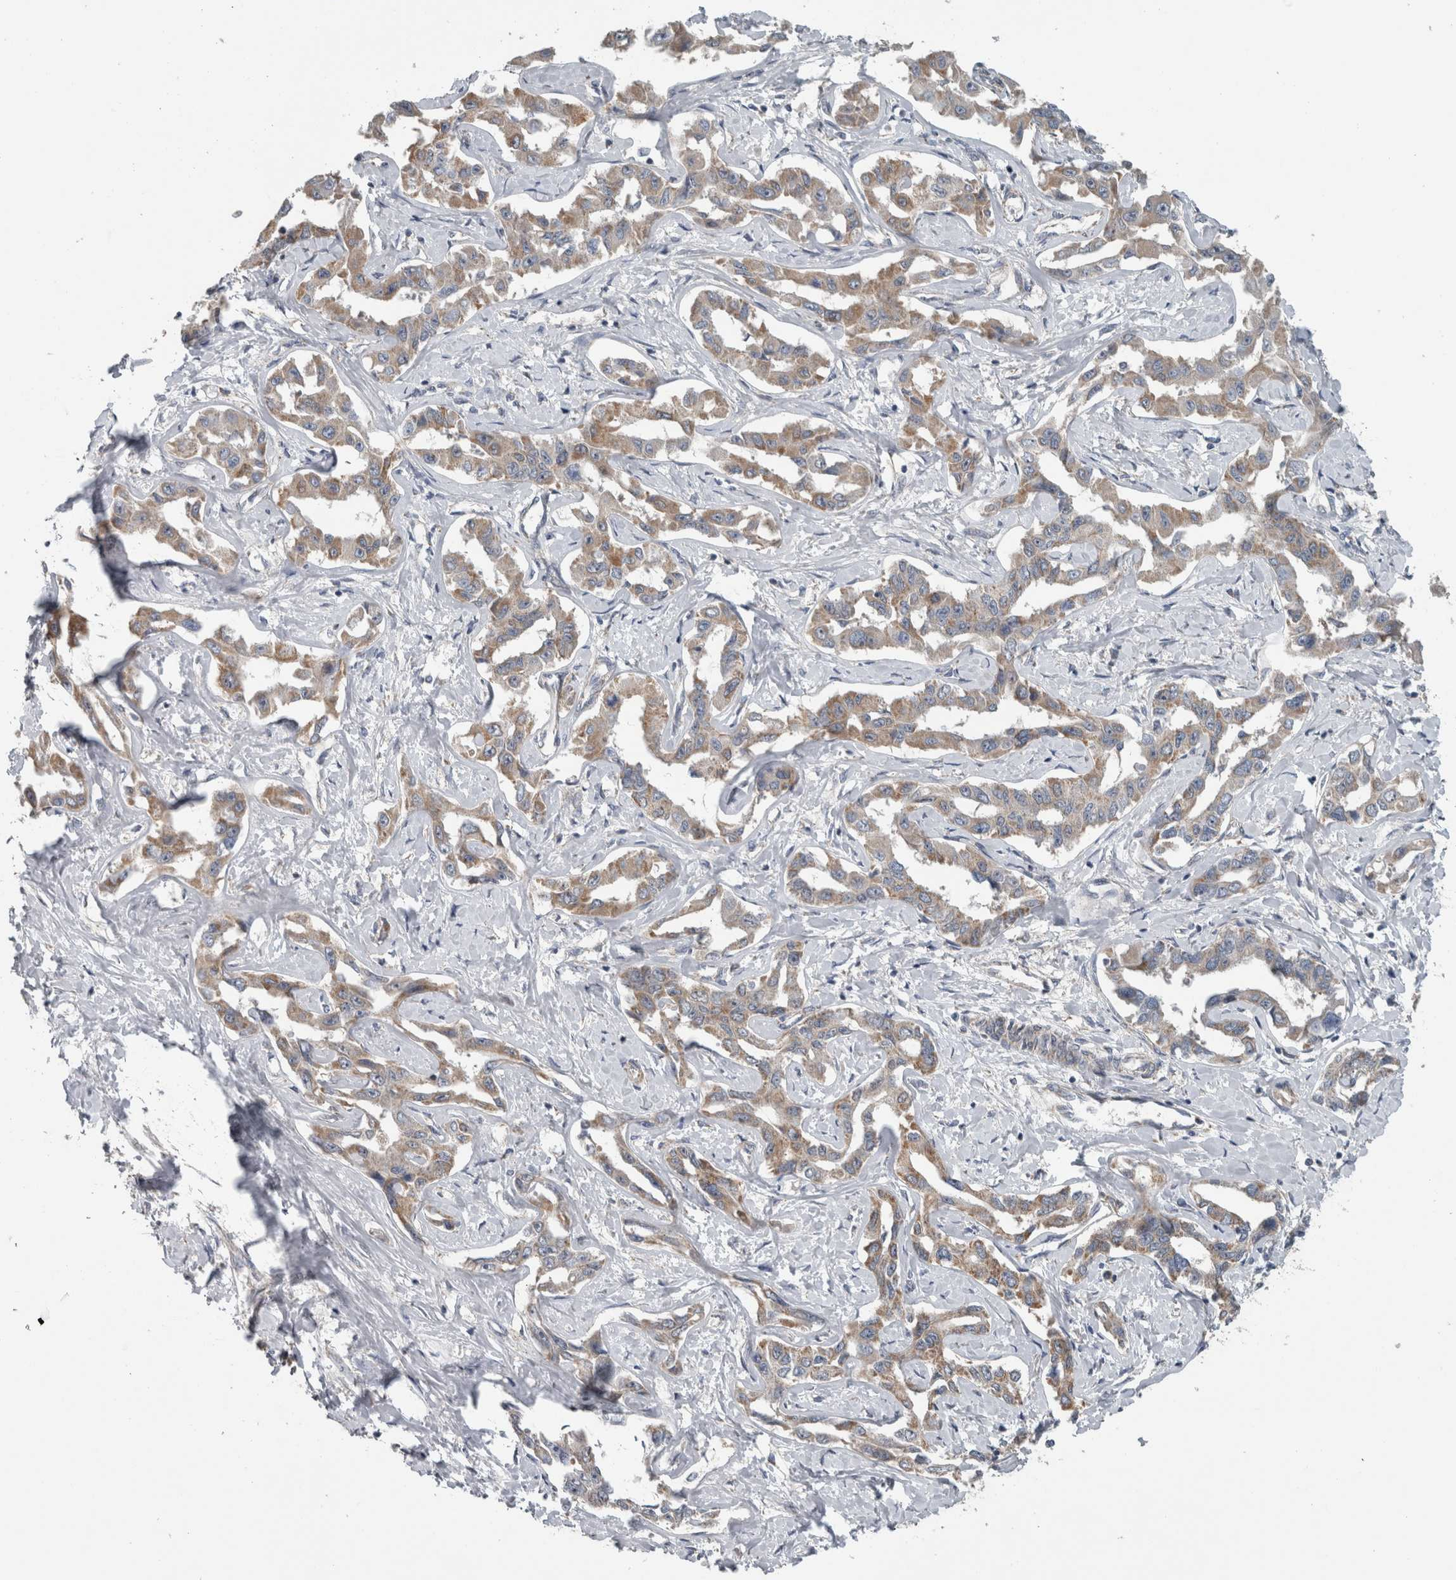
{"staining": {"intensity": "moderate", "quantity": "25%-75%", "location": "cytoplasmic/membranous"}, "tissue": "liver cancer", "cell_type": "Tumor cells", "image_type": "cancer", "snomed": [{"axis": "morphology", "description": "Cholangiocarcinoma"}, {"axis": "topography", "description": "Liver"}], "caption": "This is a histology image of IHC staining of liver cancer (cholangiocarcinoma), which shows moderate positivity in the cytoplasmic/membranous of tumor cells.", "gene": "ARMC1", "patient": {"sex": "male", "age": 59}}